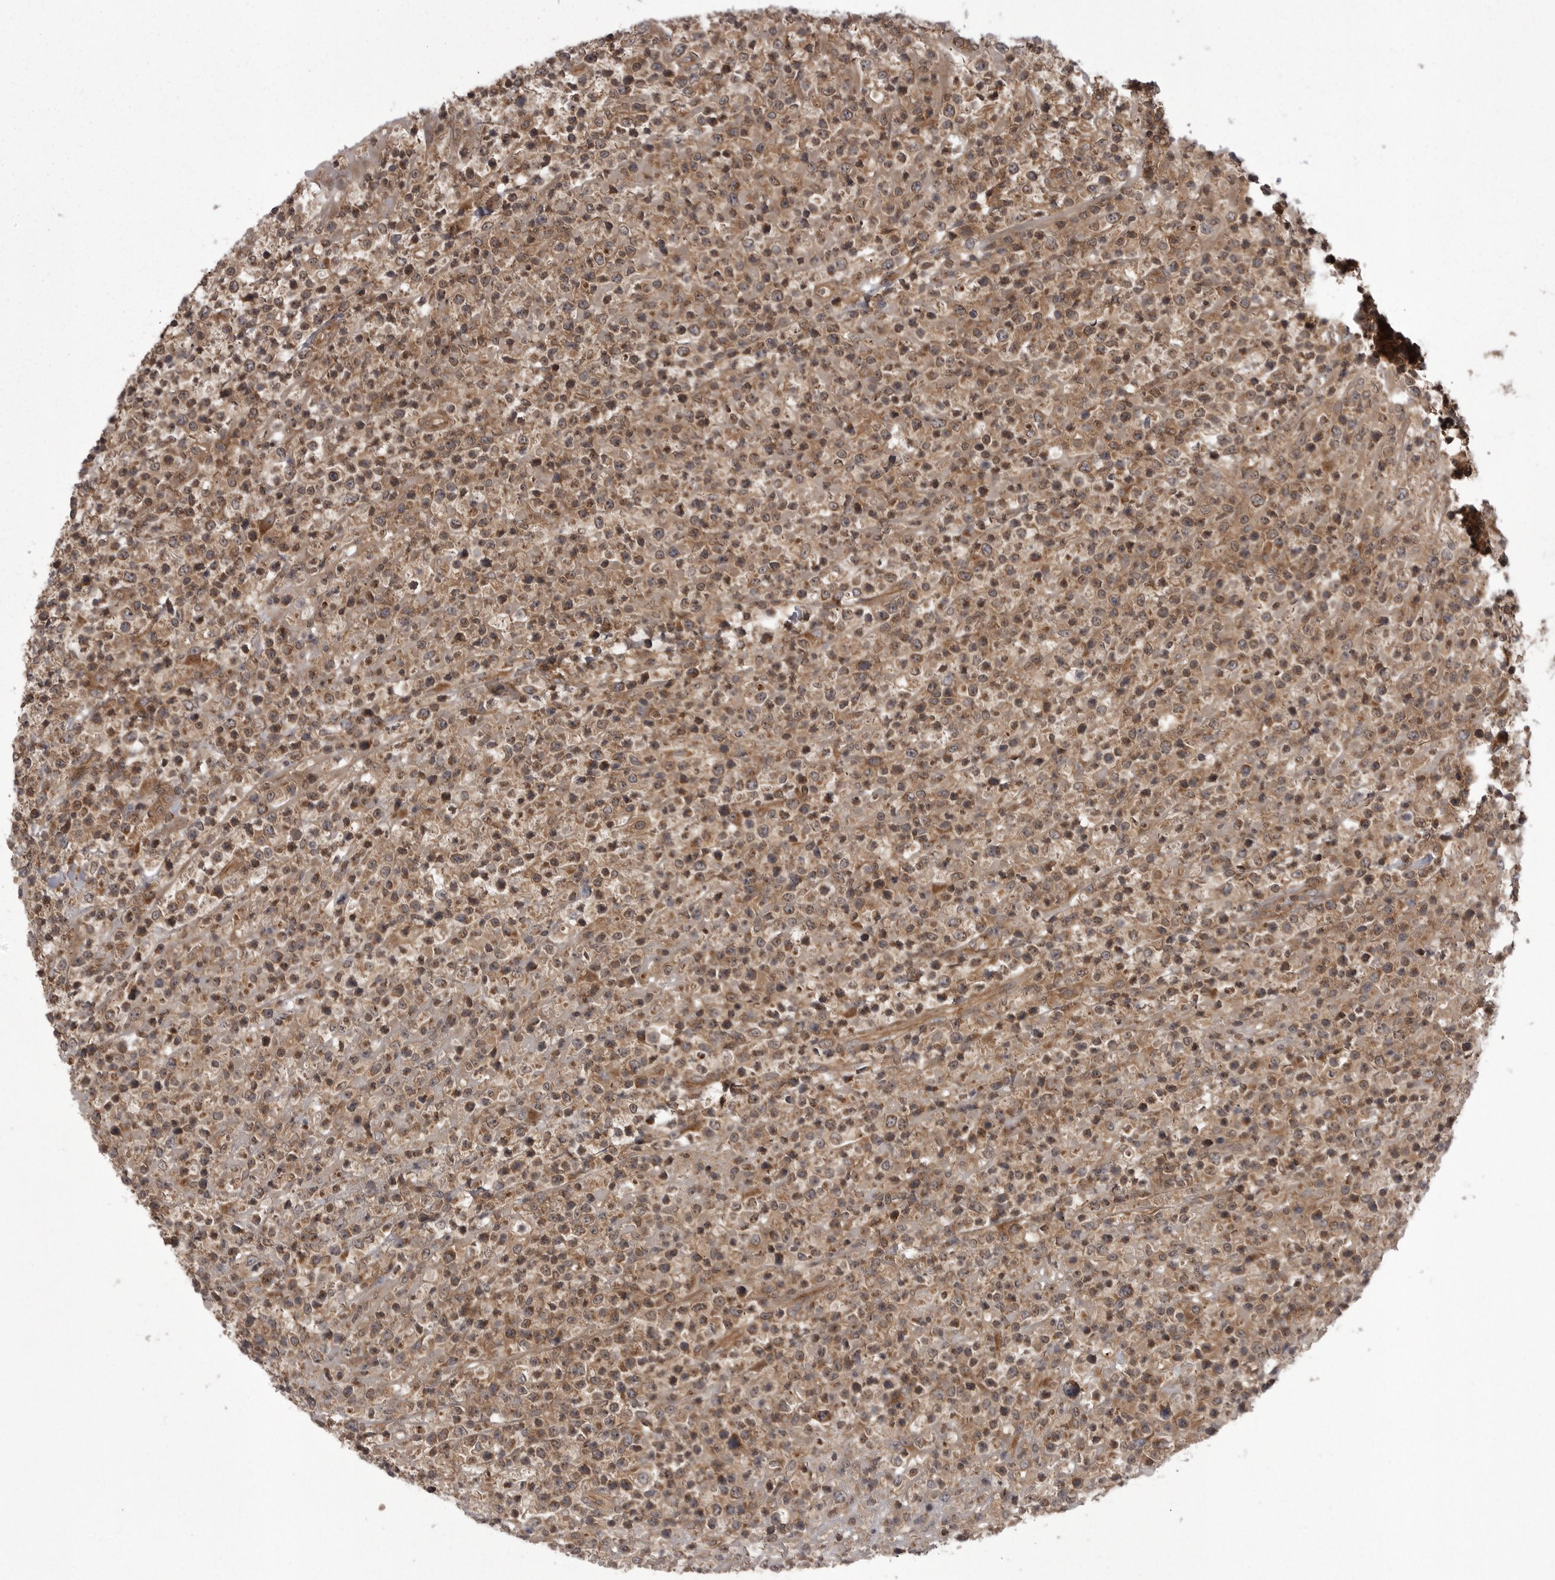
{"staining": {"intensity": "moderate", "quantity": ">75%", "location": "cytoplasmic/membranous"}, "tissue": "lymphoma", "cell_type": "Tumor cells", "image_type": "cancer", "snomed": [{"axis": "morphology", "description": "Malignant lymphoma, non-Hodgkin's type, High grade"}, {"axis": "topography", "description": "Colon"}], "caption": "Protein staining of lymphoma tissue demonstrates moderate cytoplasmic/membranous expression in about >75% of tumor cells.", "gene": "STK24", "patient": {"sex": "female", "age": 53}}